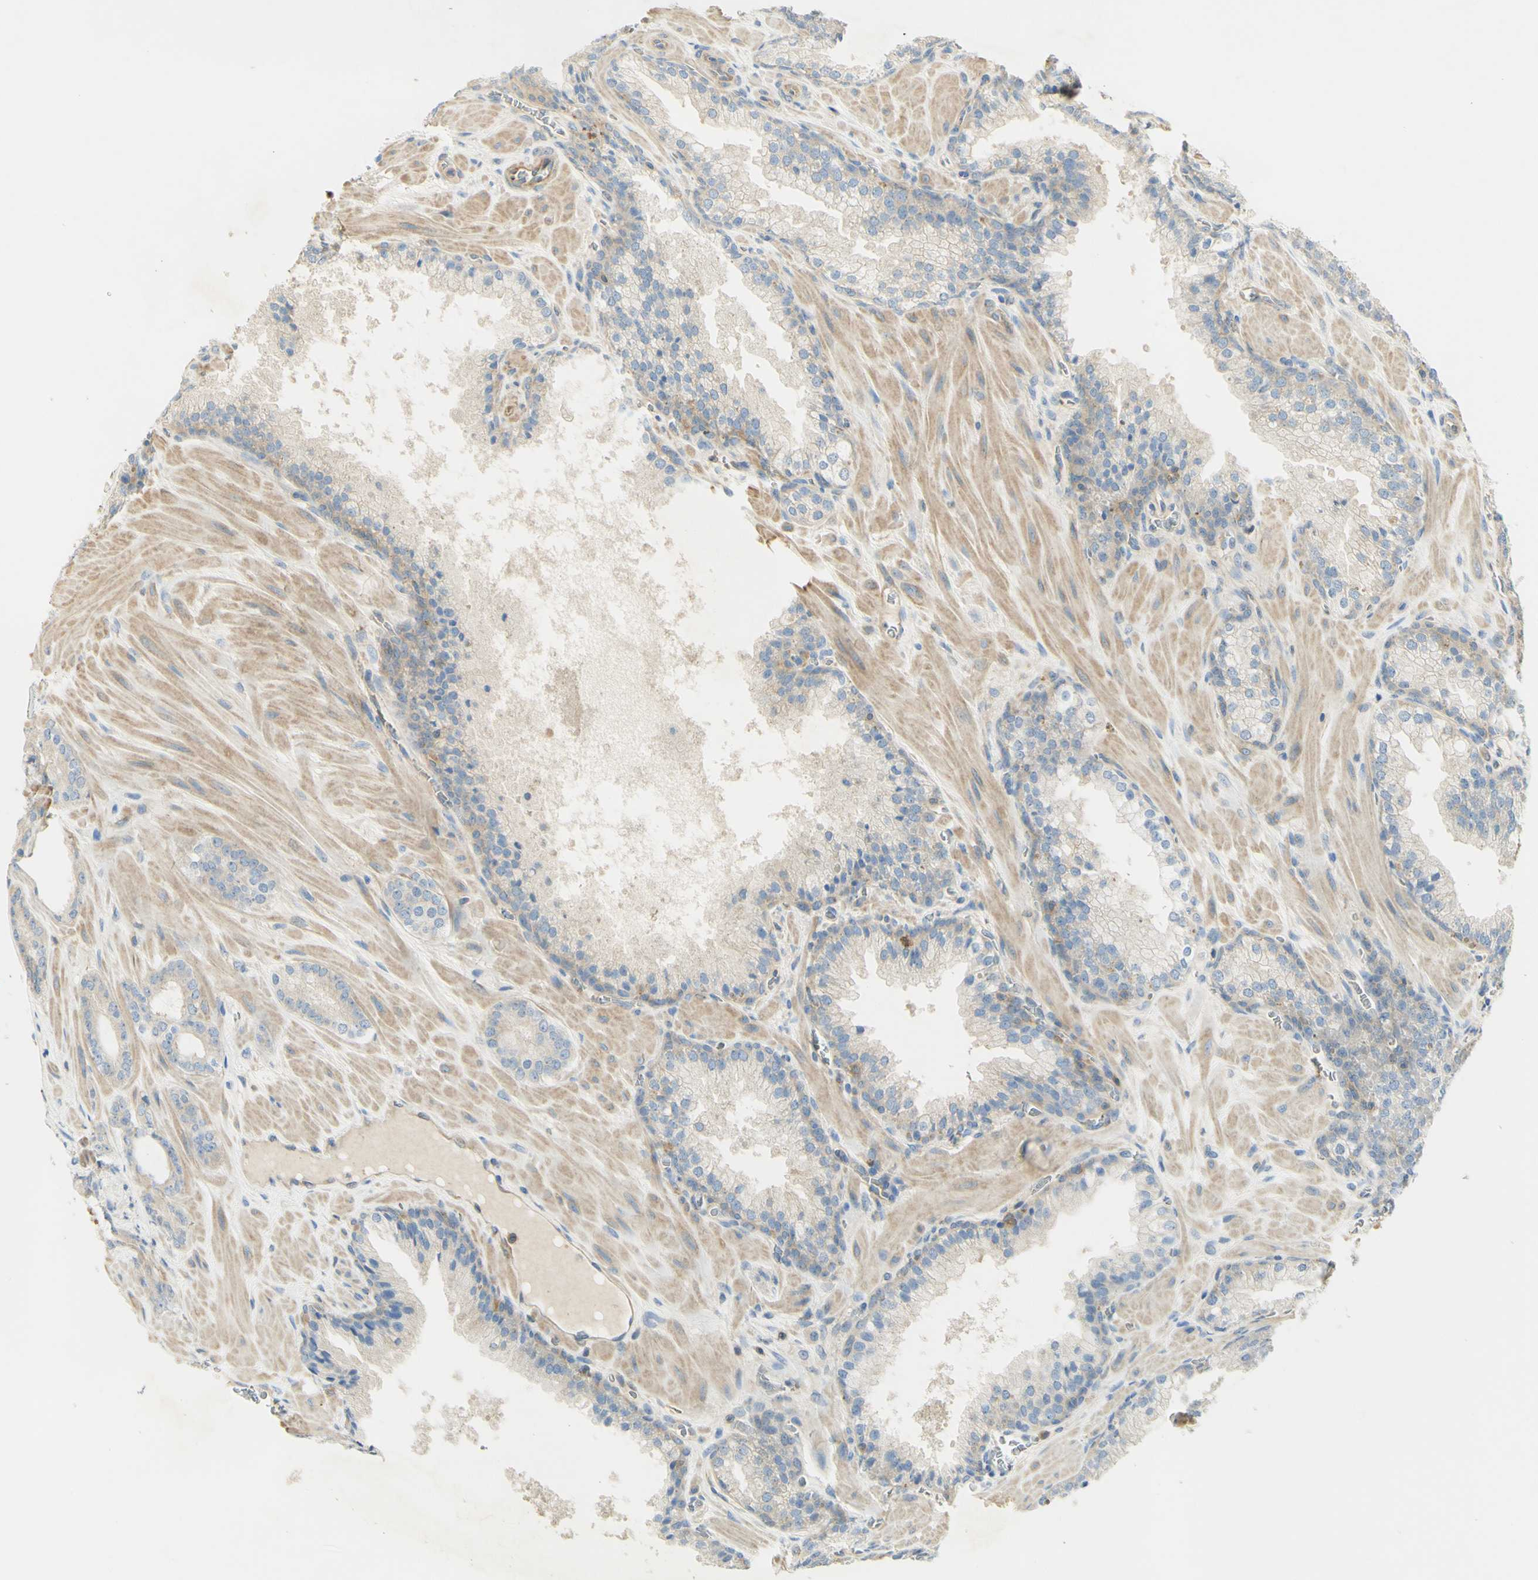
{"staining": {"intensity": "weak", "quantity": ">75%", "location": "cytoplasmic/membranous"}, "tissue": "prostate cancer", "cell_type": "Tumor cells", "image_type": "cancer", "snomed": [{"axis": "morphology", "description": "Adenocarcinoma, Low grade"}, {"axis": "topography", "description": "Prostate"}], "caption": "Prostate cancer (low-grade adenocarcinoma) stained for a protein demonstrates weak cytoplasmic/membranous positivity in tumor cells.", "gene": "IKBKG", "patient": {"sex": "male", "age": 63}}